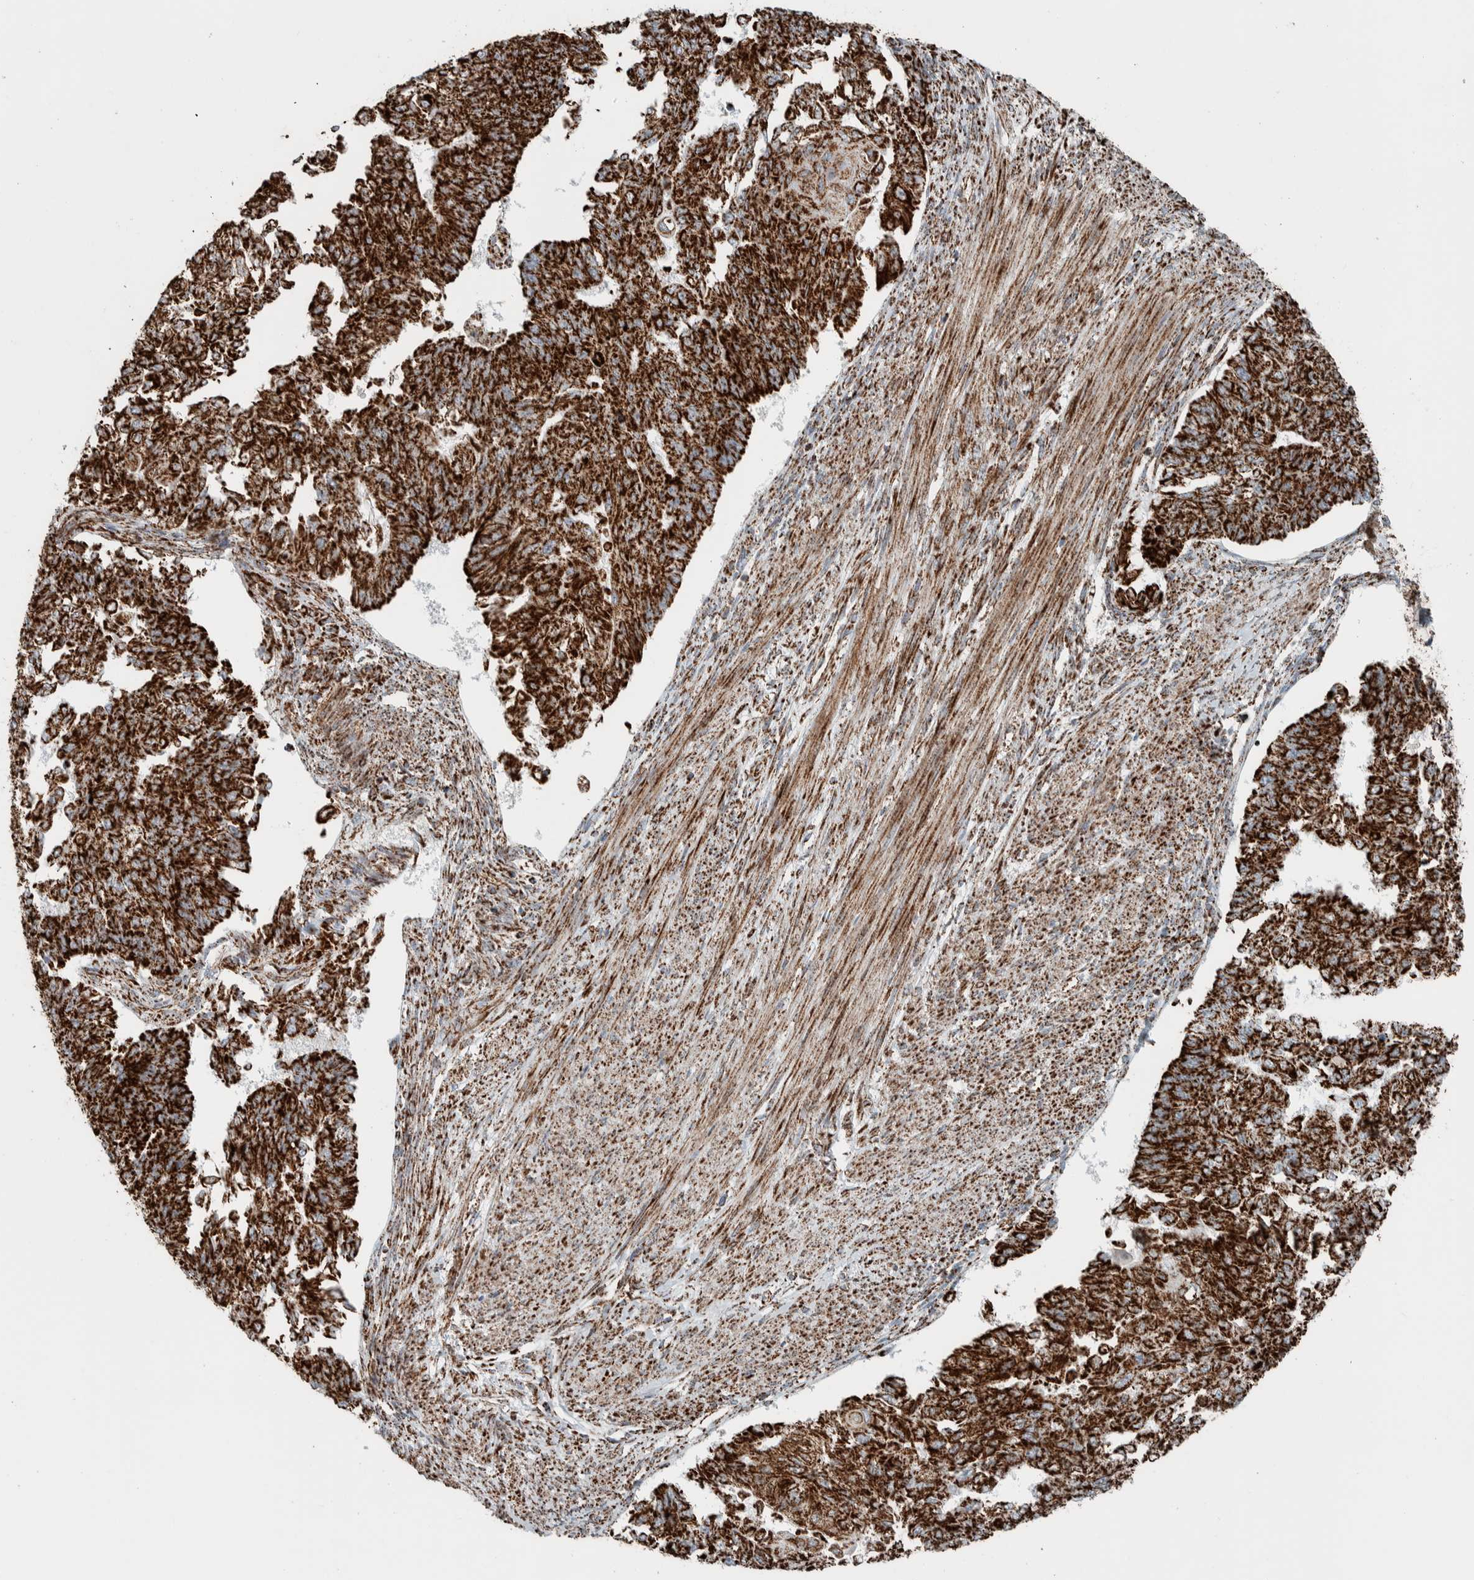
{"staining": {"intensity": "strong", "quantity": ">75%", "location": "cytoplasmic/membranous"}, "tissue": "endometrial cancer", "cell_type": "Tumor cells", "image_type": "cancer", "snomed": [{"axis": "morphology", "description": "Adenocarcinoma, NOS"}, {"axis": "topography", "description": "Endometrium"}], "caption": "Endometrial cancer (adenocarcinoma) was stained to show a protein in brown. There is high levels of strong cytoplasmic/membranous positivity in about >75% of tumor cells.", "gene": "CNTROB", "patient": {"sex": "female", "age": 32}}